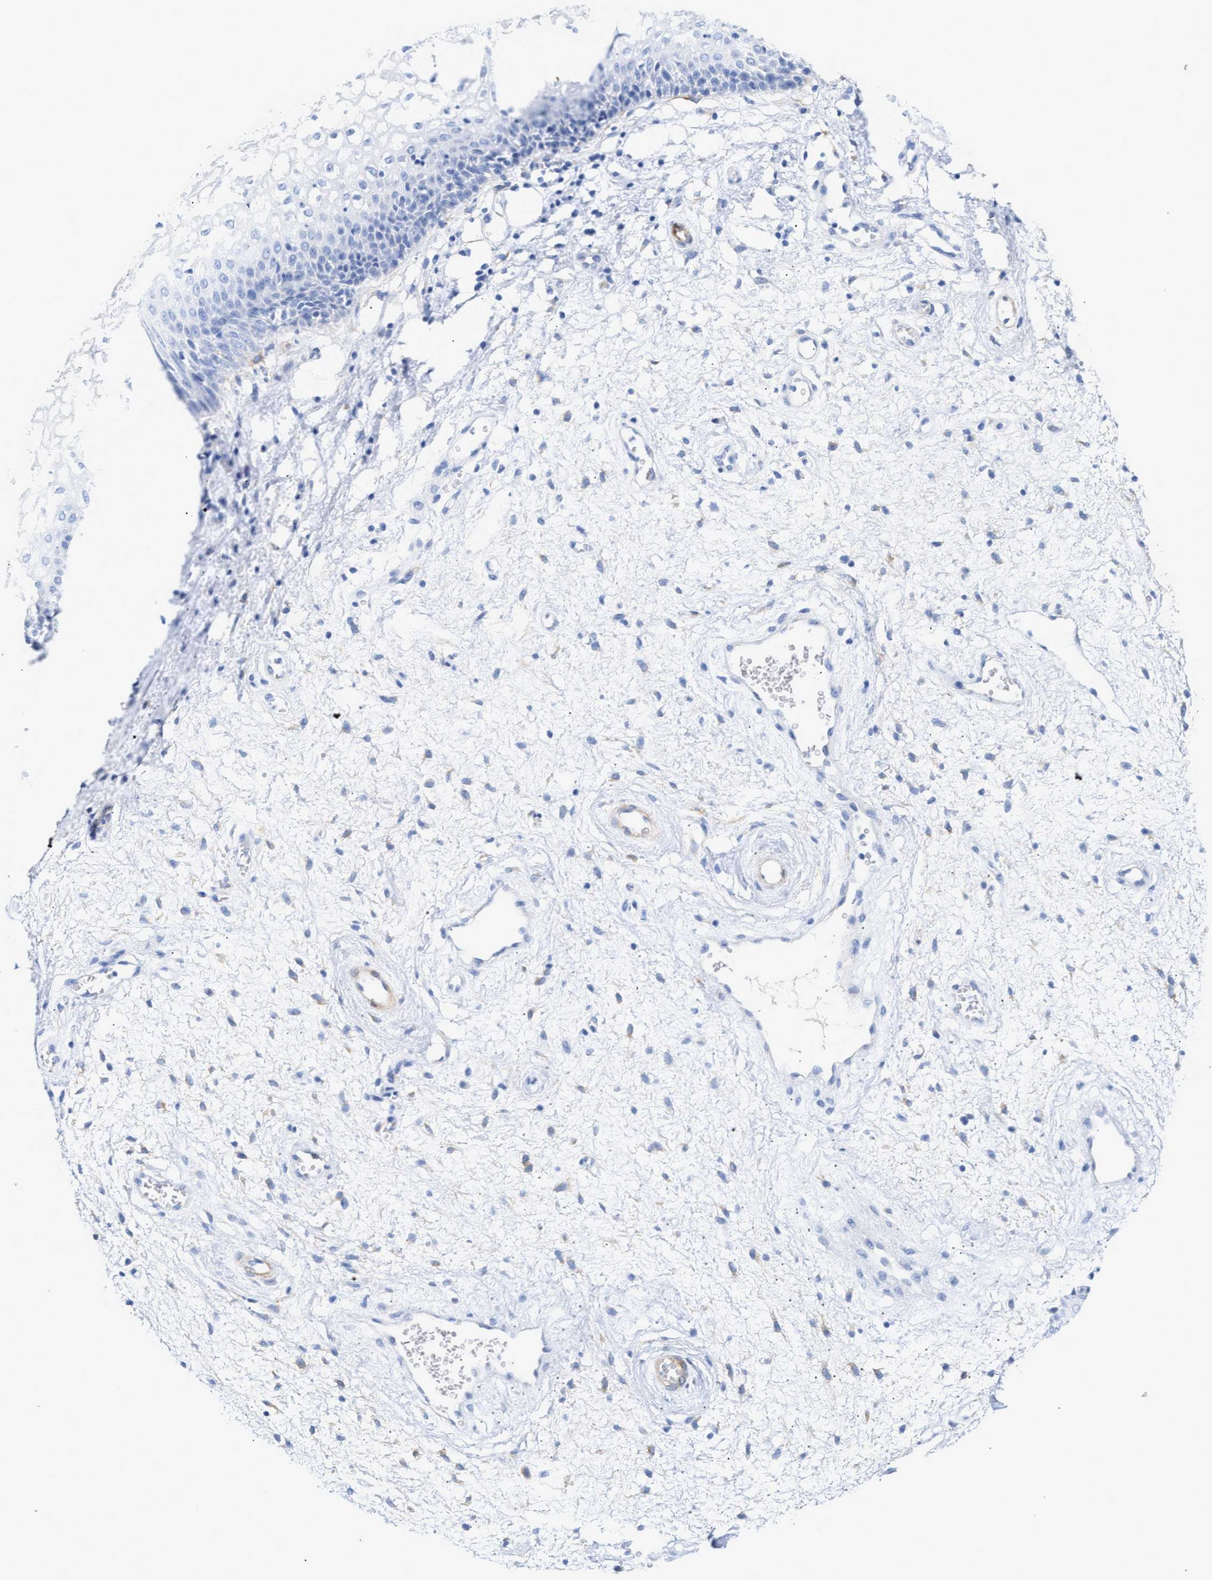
{"staining": {"intensity": "negative", "quantity": "none", "location": "none"}, "tissue": "vagina", "cell_type": "Squamous epithelial cells", "image_type": "normal", "snomed": [{"axis": "morphology", "description": "Normal tissue, NOS"}, {"axis": "topography", "description": "Vagina"}], "caption": "A high-resolution histopathology image shows immunohistochemistry (IHC) staining of benign vagina, which exhibits no significant positivity in squamous epithelial cells.", "gene": "AMPH", "patient": {"sex": "female", "age": 34}}